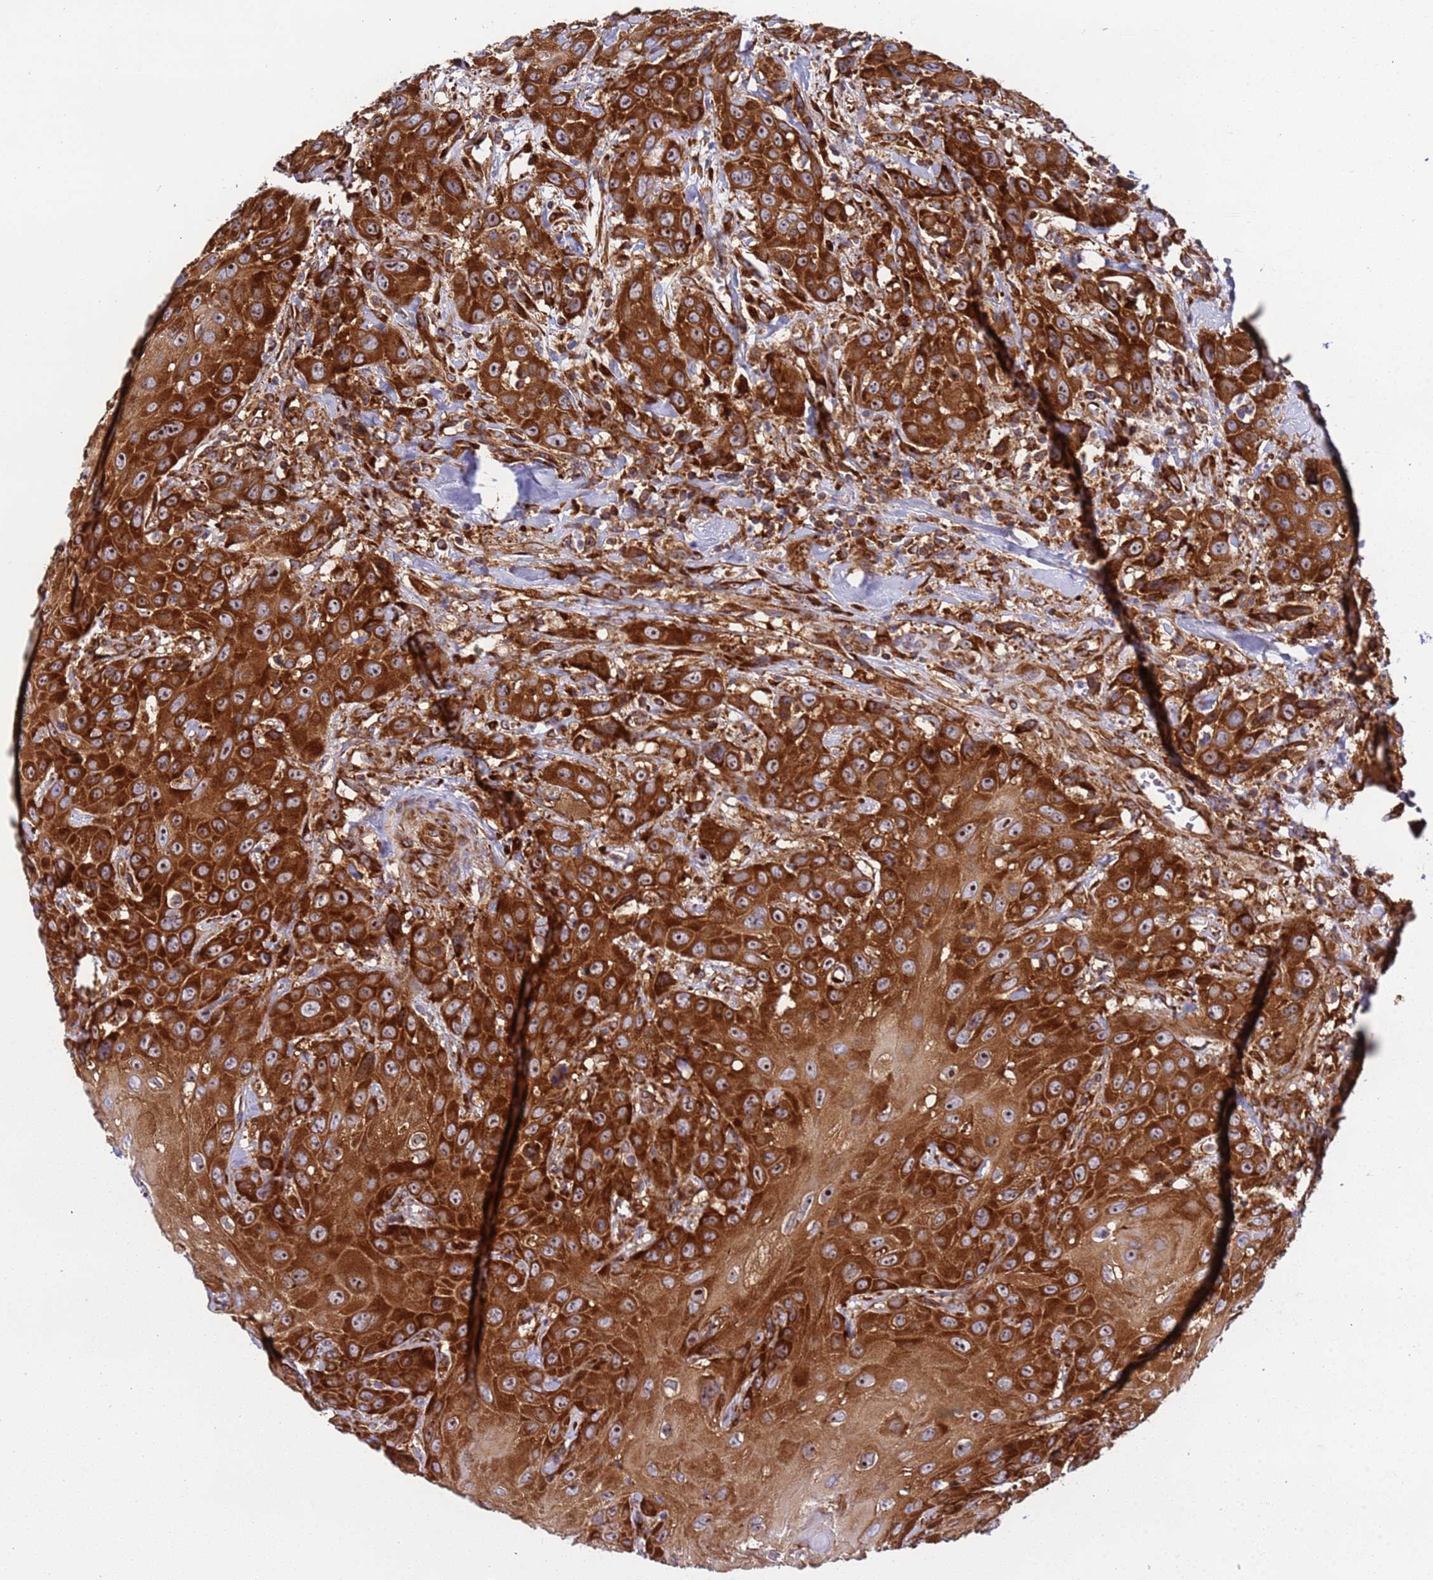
{"staining": {"intensity": "strong", "quantity": ">75%", "location": "cytoplasmic/membranous,nuclear"}, "tissue": "head and neck cancer", "cell_type": "Tumor cells", "image_type": "cancer", "snomed": [{"axis": "morphology", "description": "Squamous cell carcinoma, NOS"}, {"axis": "topography", "description": "Head-Neck"}], "caption": "Immunohistochemical staining of squamous cell carcinoma (head and neck) displays high levels of strong cytoplasmic/membranous and nuclear expression in about >75% of tumor cells.", "gene": "RPL36", "patient": {"sex": "male", "age": 81}}